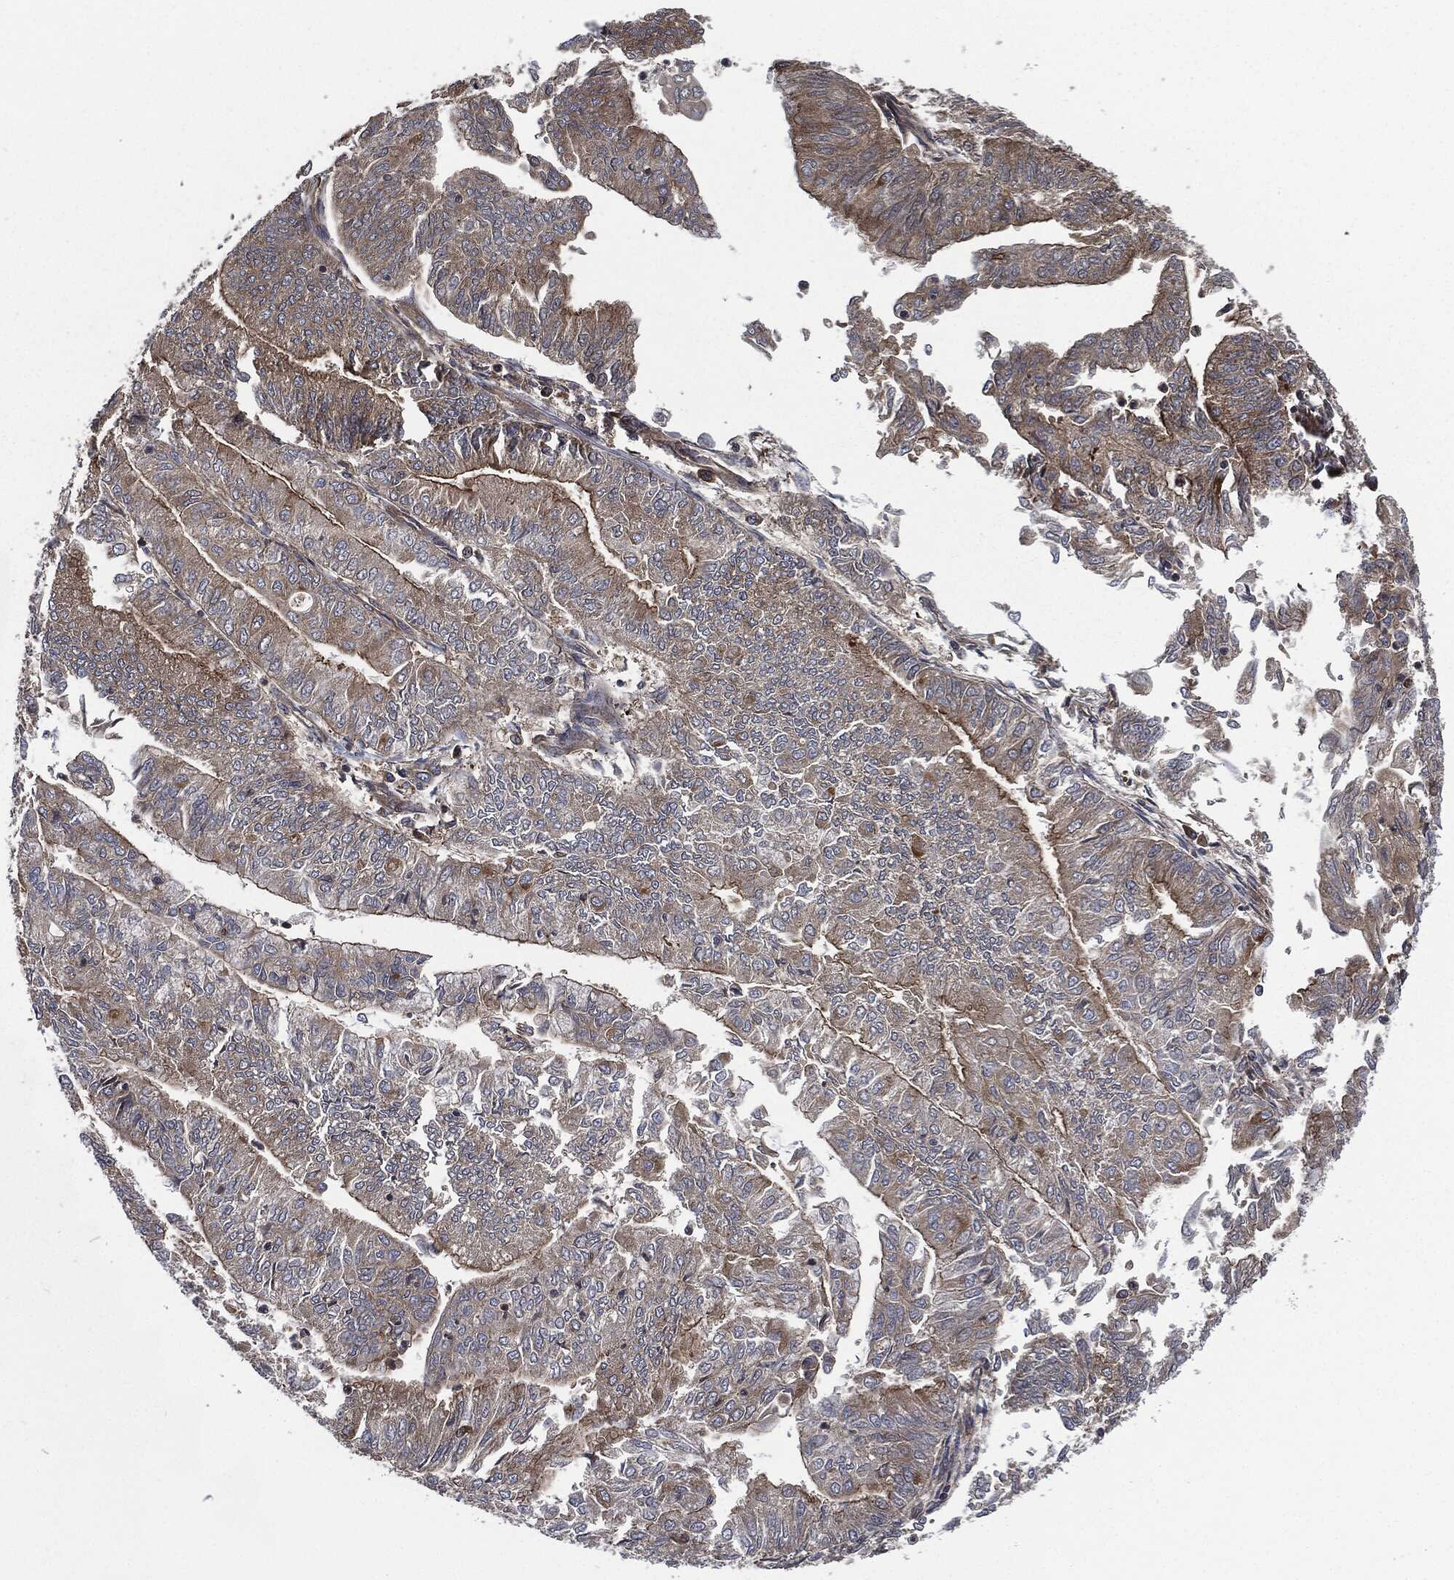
{"staining": {"intensity": "weak", "quantity": "25%-75%", "location": "cytoplasmic/membranous"}, "tissue": "endometrial cancer", "cell_type": "Tumor cells", "image_type": "cancer", "snomed": [{"axis": "morphology", "description": "Adenocarcinoma, NOS"}, {"axis": "topography", "description": "Endometrium"}], "caption": "Immunohistochemical staining of human endometrial cancer demonstrates low levels of weak cytoplasmic/membranous protein staining in approximately 25%-75% of tumor cells. Immunohistochemistry stains the protein in brown and the nuclei are stained blue.", "gene": "RAP1GDS1", "patient": {"sex": "female", "age": 59}}